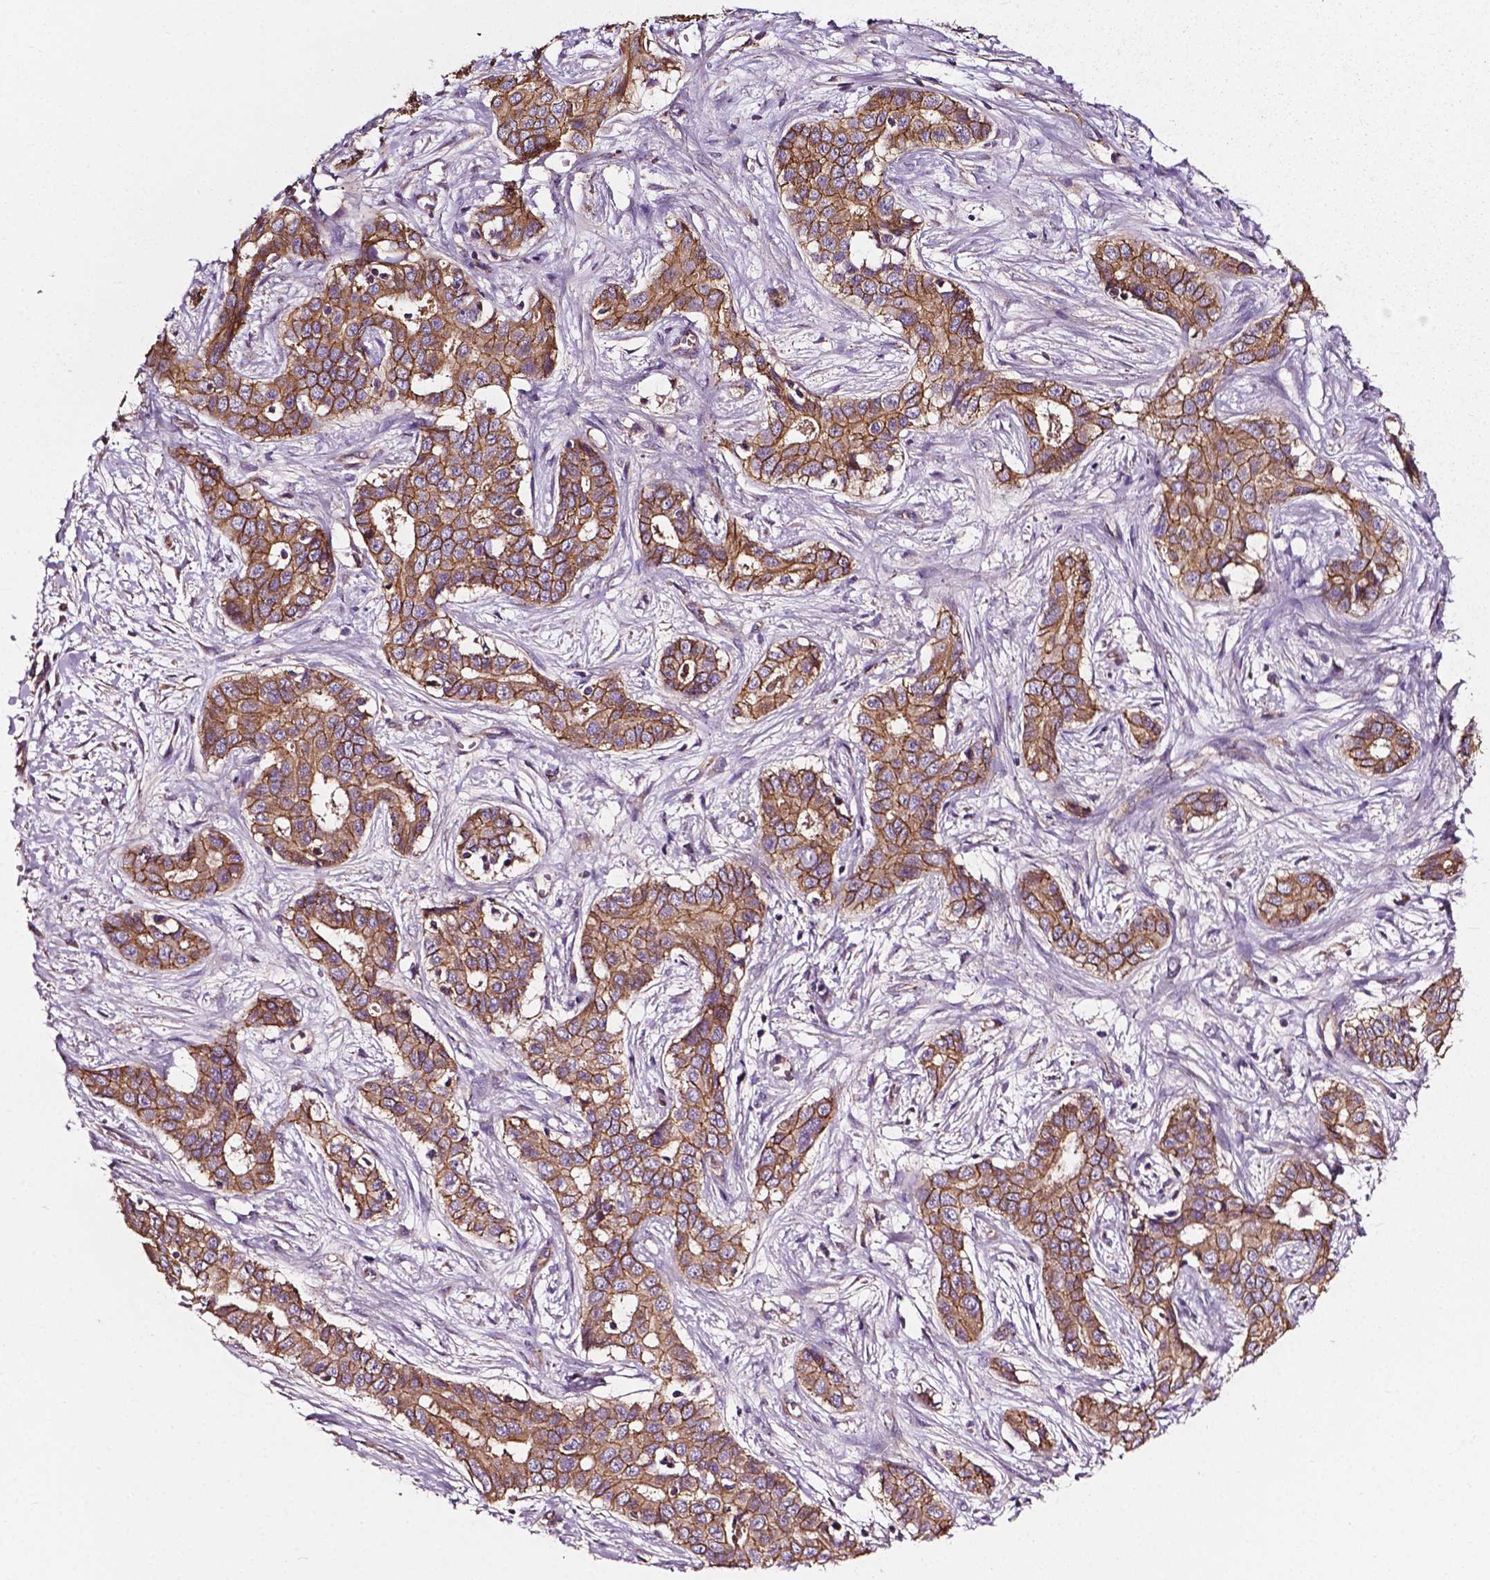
{"staining": {"intensity": "moderate", "quantity": ">75%", "location": "cytoplasmic/membranous"}, "tissue": "liver cancer", "cell_type": "Tumor cells", "image_type": "cancer", "snomed": [{"axis": "morphology", "description": "Cholangiocarcinoma"}, {"axis": "topography", "description": "Liver"}], "caption": "Immunohistochemistry (IHC) staining of liver cholangiocarcinoma, which demonstrates medium levels of moderate cytoplasmic/membranous staining in approximately >75% of tumor cells indicating moderate cytoplasmic/membranous protein expression. The staining was performed using DAB (brown) for protein detection and nuclei were counterstained in hematoxylin (blue).", "gene": "ATG16L1", "patient": {"sex": "female", "age": 65}}